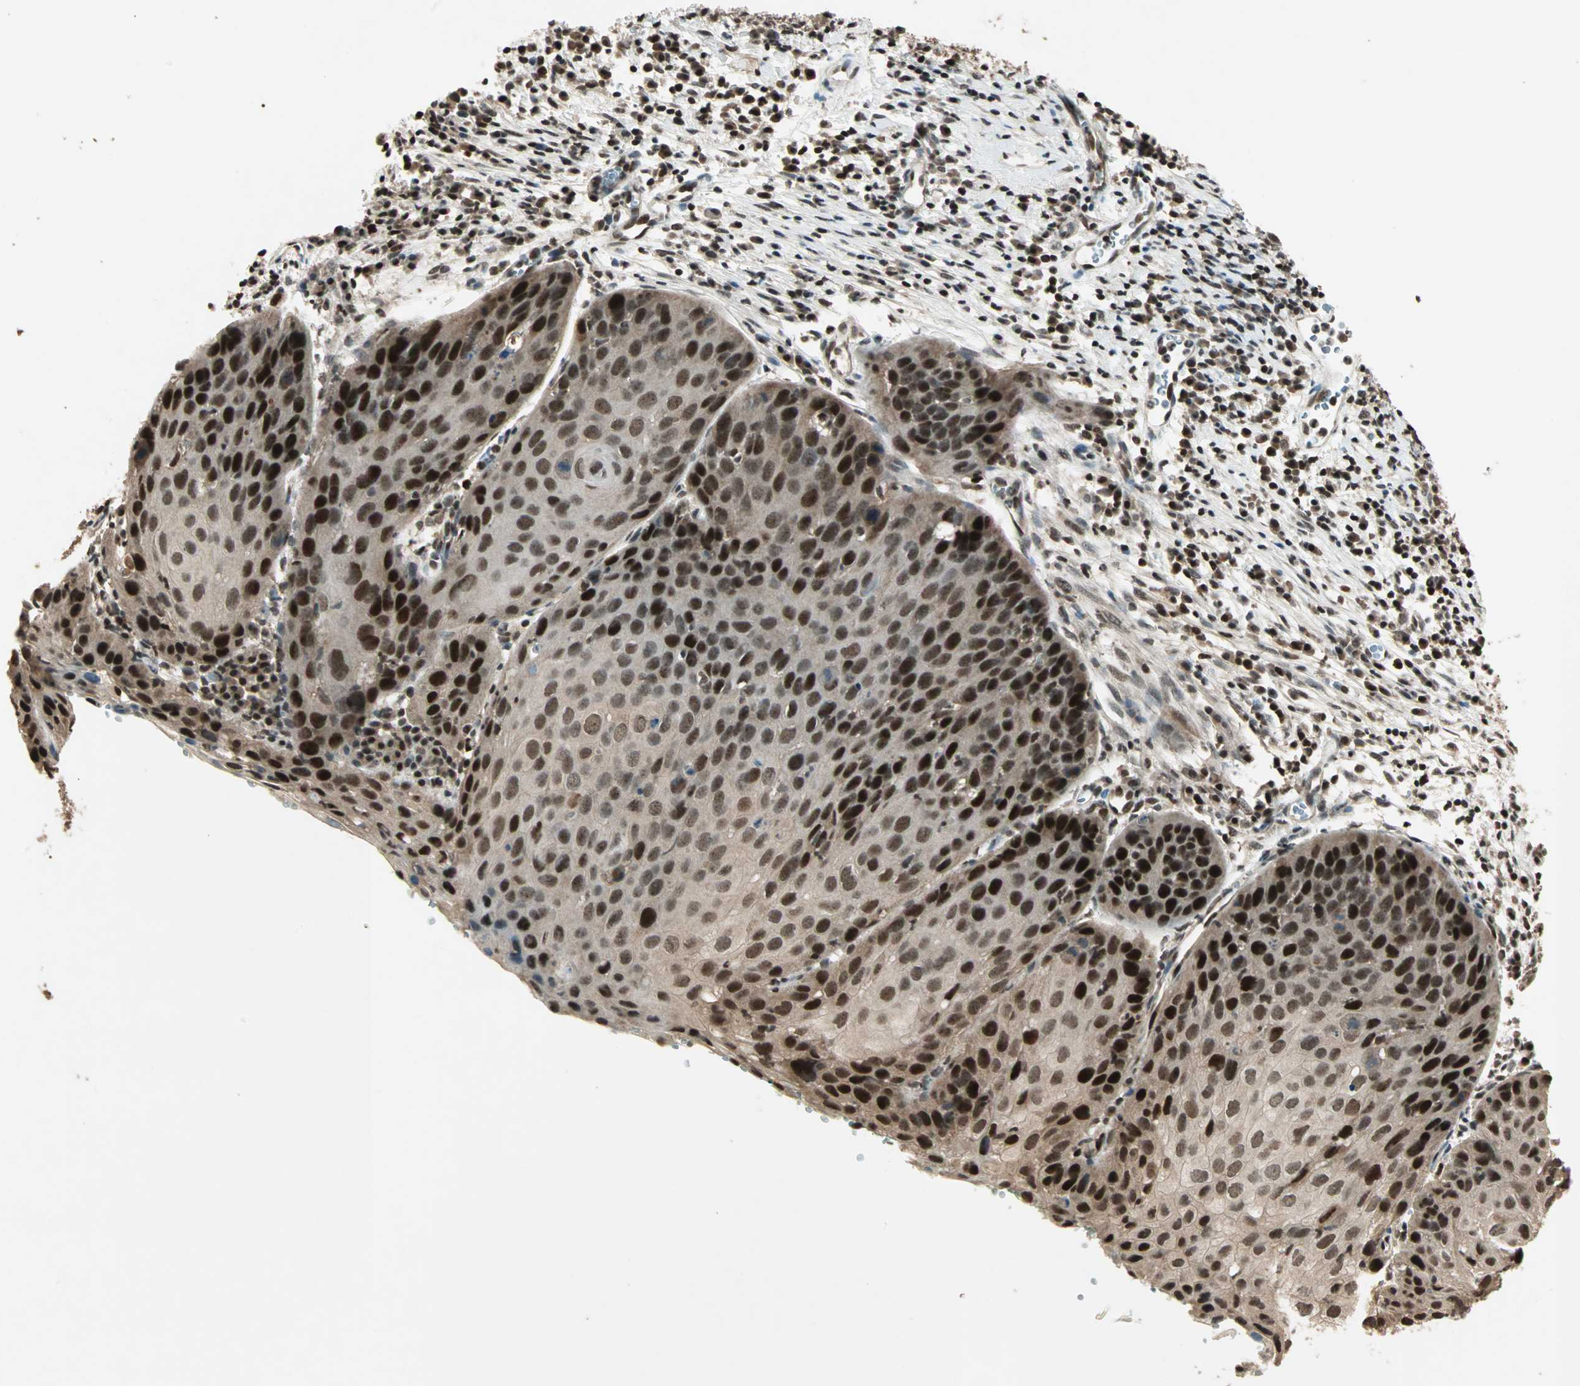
{"staining": {"intensity": "strong", "quantity": ">75%", "location": "cytoplasmic/membranous,nuclear"}, "tissue": "cervical cancer", "cell_type": "Tumor cells", "image_type": "cancer", "snomed": [{"axis": "morphology", "description": "Squamous cell carcinoma, NOS"}, {"axis": "topography", "description": "Cervix"}], "caption": "An image of human cervical cancer (squamous cell carcinoma) stained for a protein shows strong cytoplasmic/membranous and nuclear brown staining in tumor cells. (DAB = brown stain, brightfield microscopy at high magnification).", "gene": "ZNF44", "patient": {"sex": "female", "age": 38}}